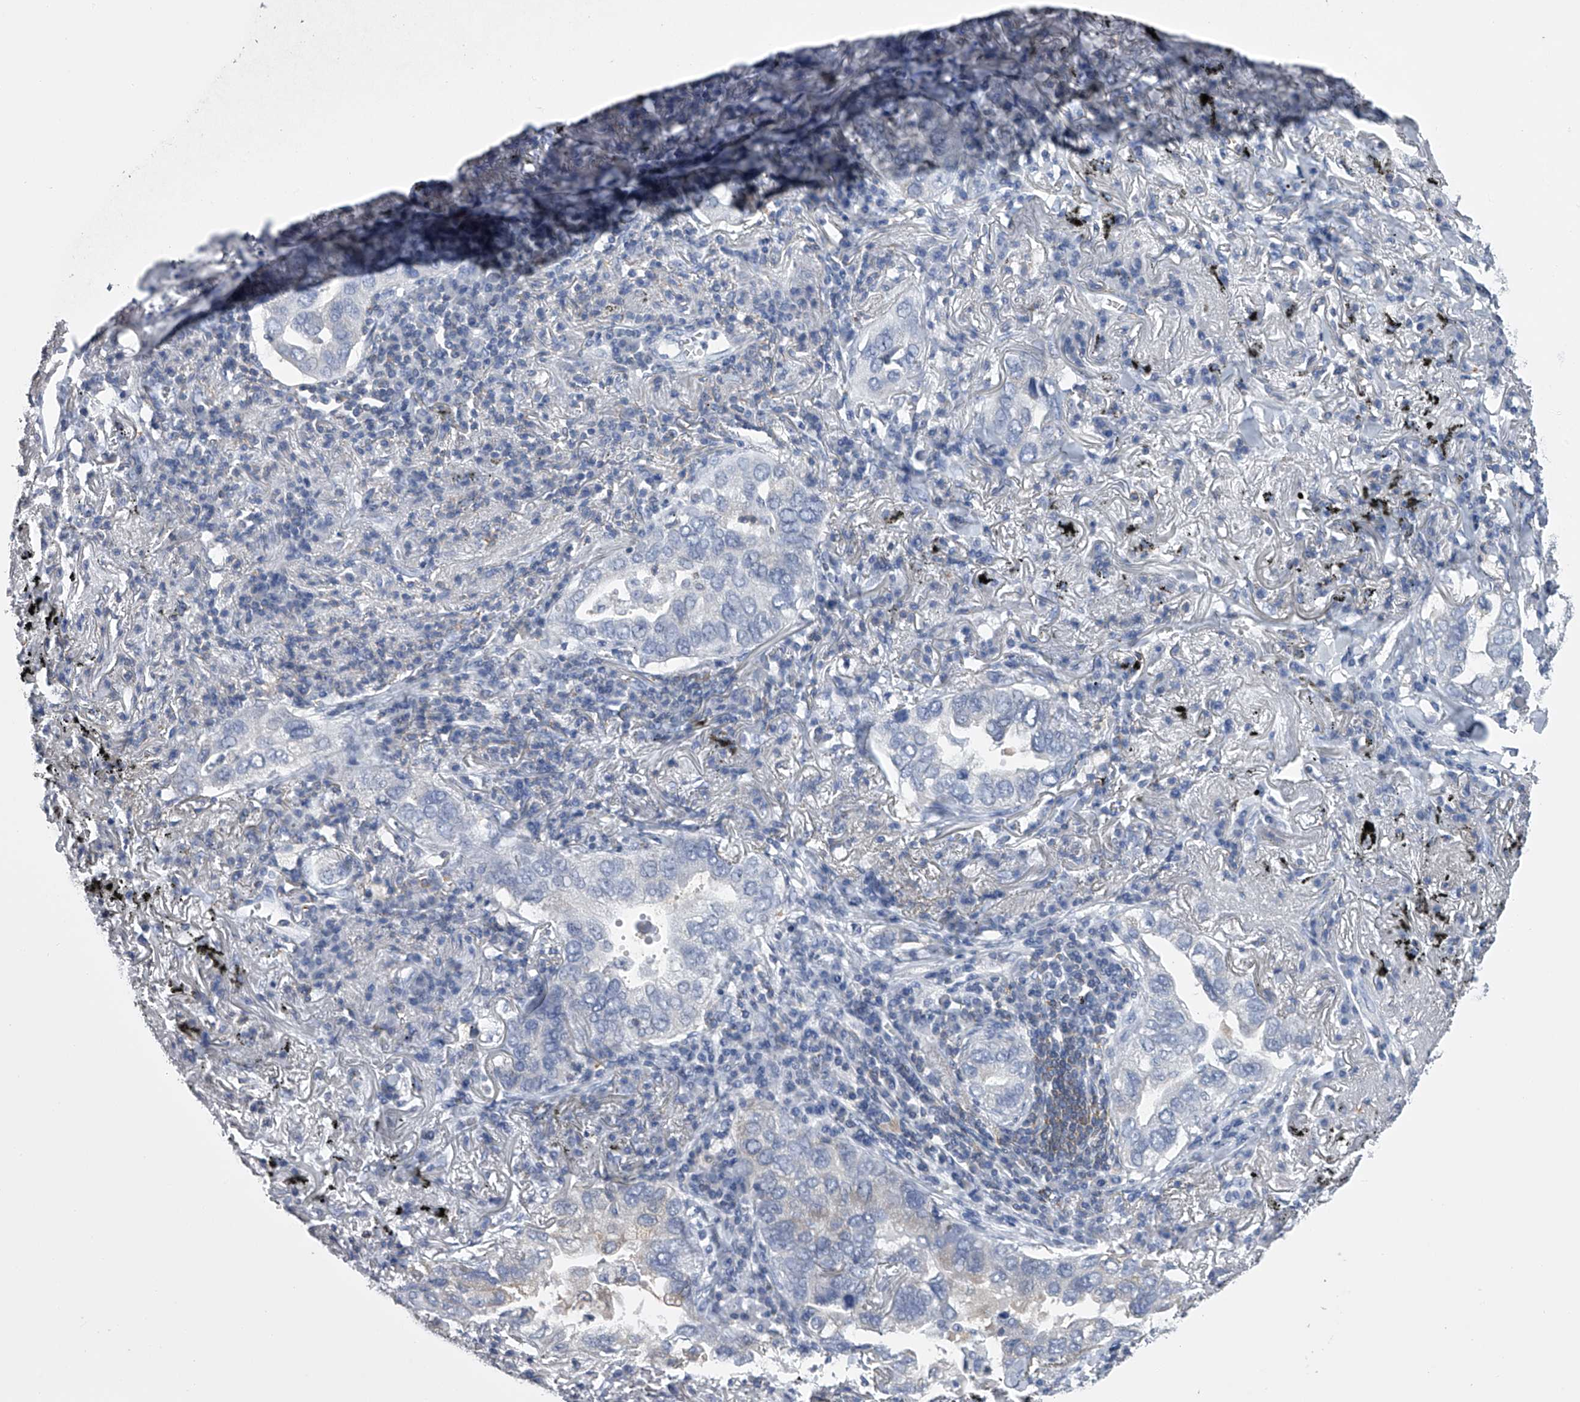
{"staining": {"intensity": "negative", "quantity": "none", "location": "none"}, "tissue": "lung cancer", "cell_type": "Tumor cells", "image_type": "cancer", "snomed": [{"axis": "morphology", "description": "Adenocarcinoma, NOS"}, {"axis": "topography", "description": "Lung"}], "caption": "Immunohistochemical staining of lung cancer (adenocarcinoma) exhibits no significant expression in tumor cells. The staining was performed using DAB (3,3'-diaminobenzidine) to visualize the protein expression in brown, while the nuclei were stained in blue with hematoxylin (Magnification: 20x).", "gene": "TASP1", "patient": {"sex": "male", "age": 65}}